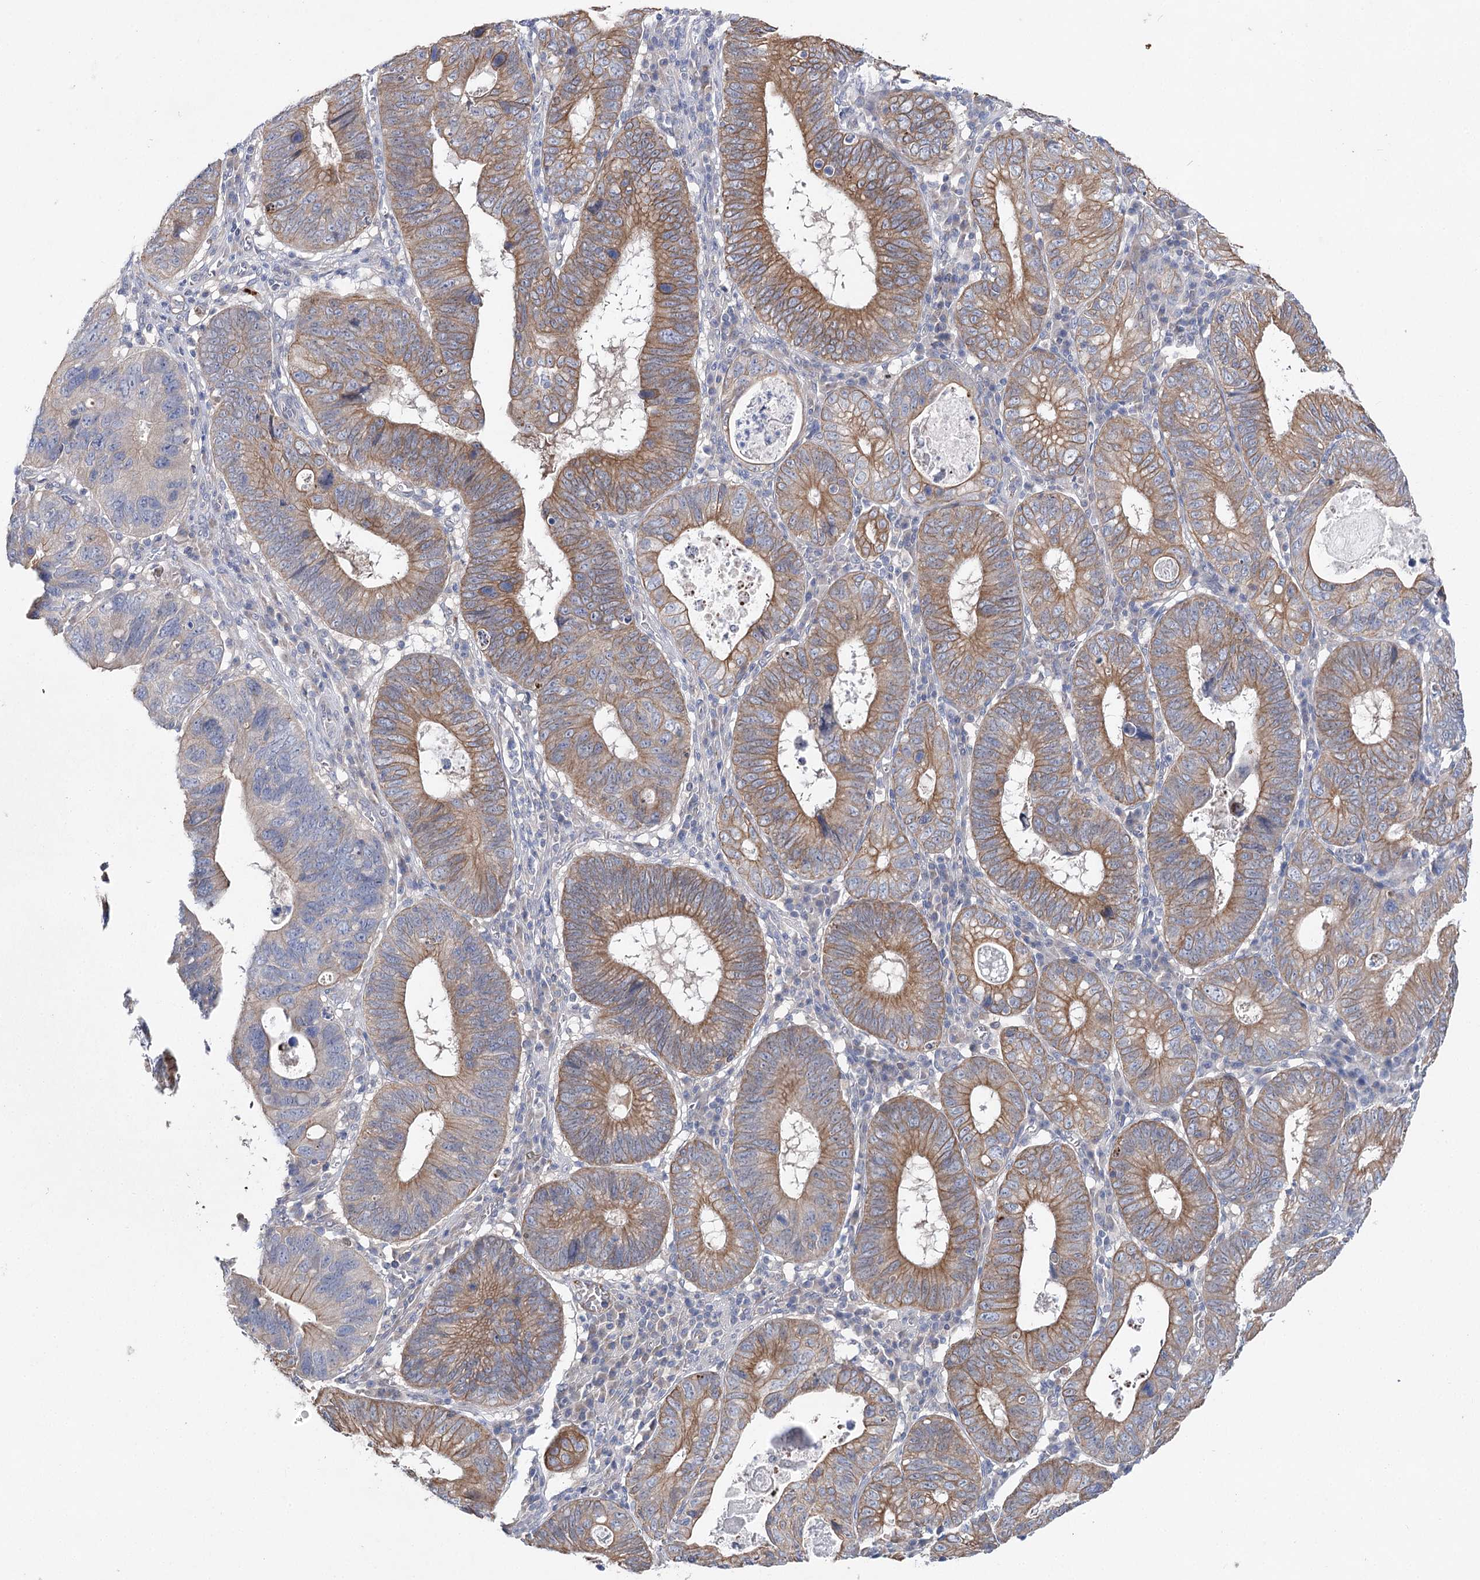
{"staining": {"intensity": "moderate", "quantity": ">75%", "location": "cytoplasmic/membranous"}, "tissue": "stomach cancer", "cell_type": "Tumor cells", "image_type": "cancer", "snomed": [{"axis": "morphology", "description": "Adenocarcinoma, NOS"}, {"axis": "topography", "description": "Stomach"}], "caption": "A brown stain shows moderate cytoplasmic/membranous positivity of a protein in adenocarcinoma (stomach) tumor cells. (IHC, brightfield microscopy, high magnification).", "gene": "LRRC14B", "patient": {"sex": "male", "age": 59}}